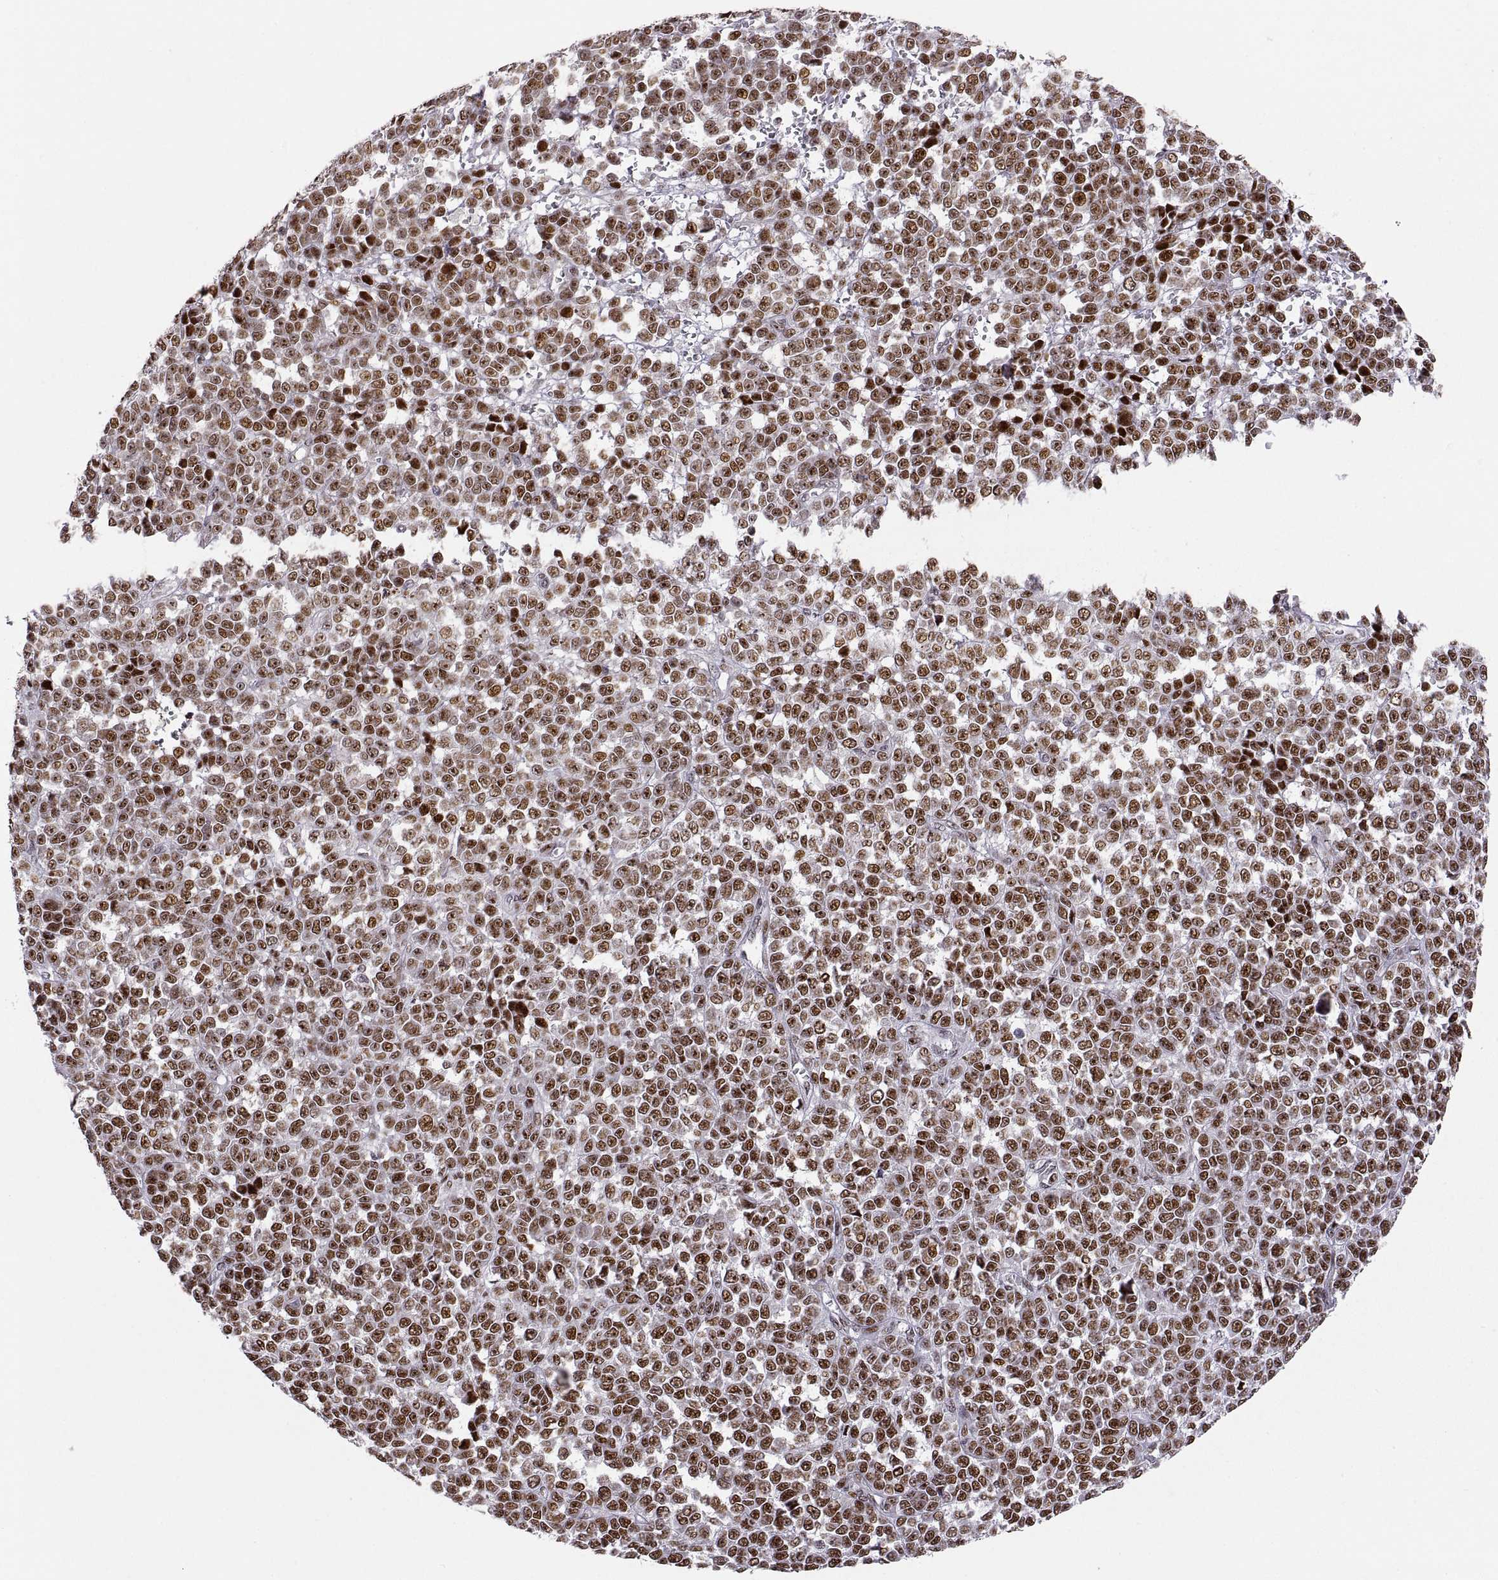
{"staining": {"intensity": "strong", "quantity": ">75%", "location": "nuclear"}, "tissue": "melanoma", "cell_type": "Tumor cells", "image_type": "cancer", "snomed": [{"axis": "morphology", "description": "Malignant melanoma, NOS"}, {"axis": "topography", "description": "Skin"}], "caption": "Malignant melanoma was stained to show a protein in brown. There is high levels of strong nuclear positivity in about >75% of tumor cells. (IHC, brightfield microscopy, high magnification).", "gene": "SNAI1", "patient": {"sex": "female", "age": 95}}